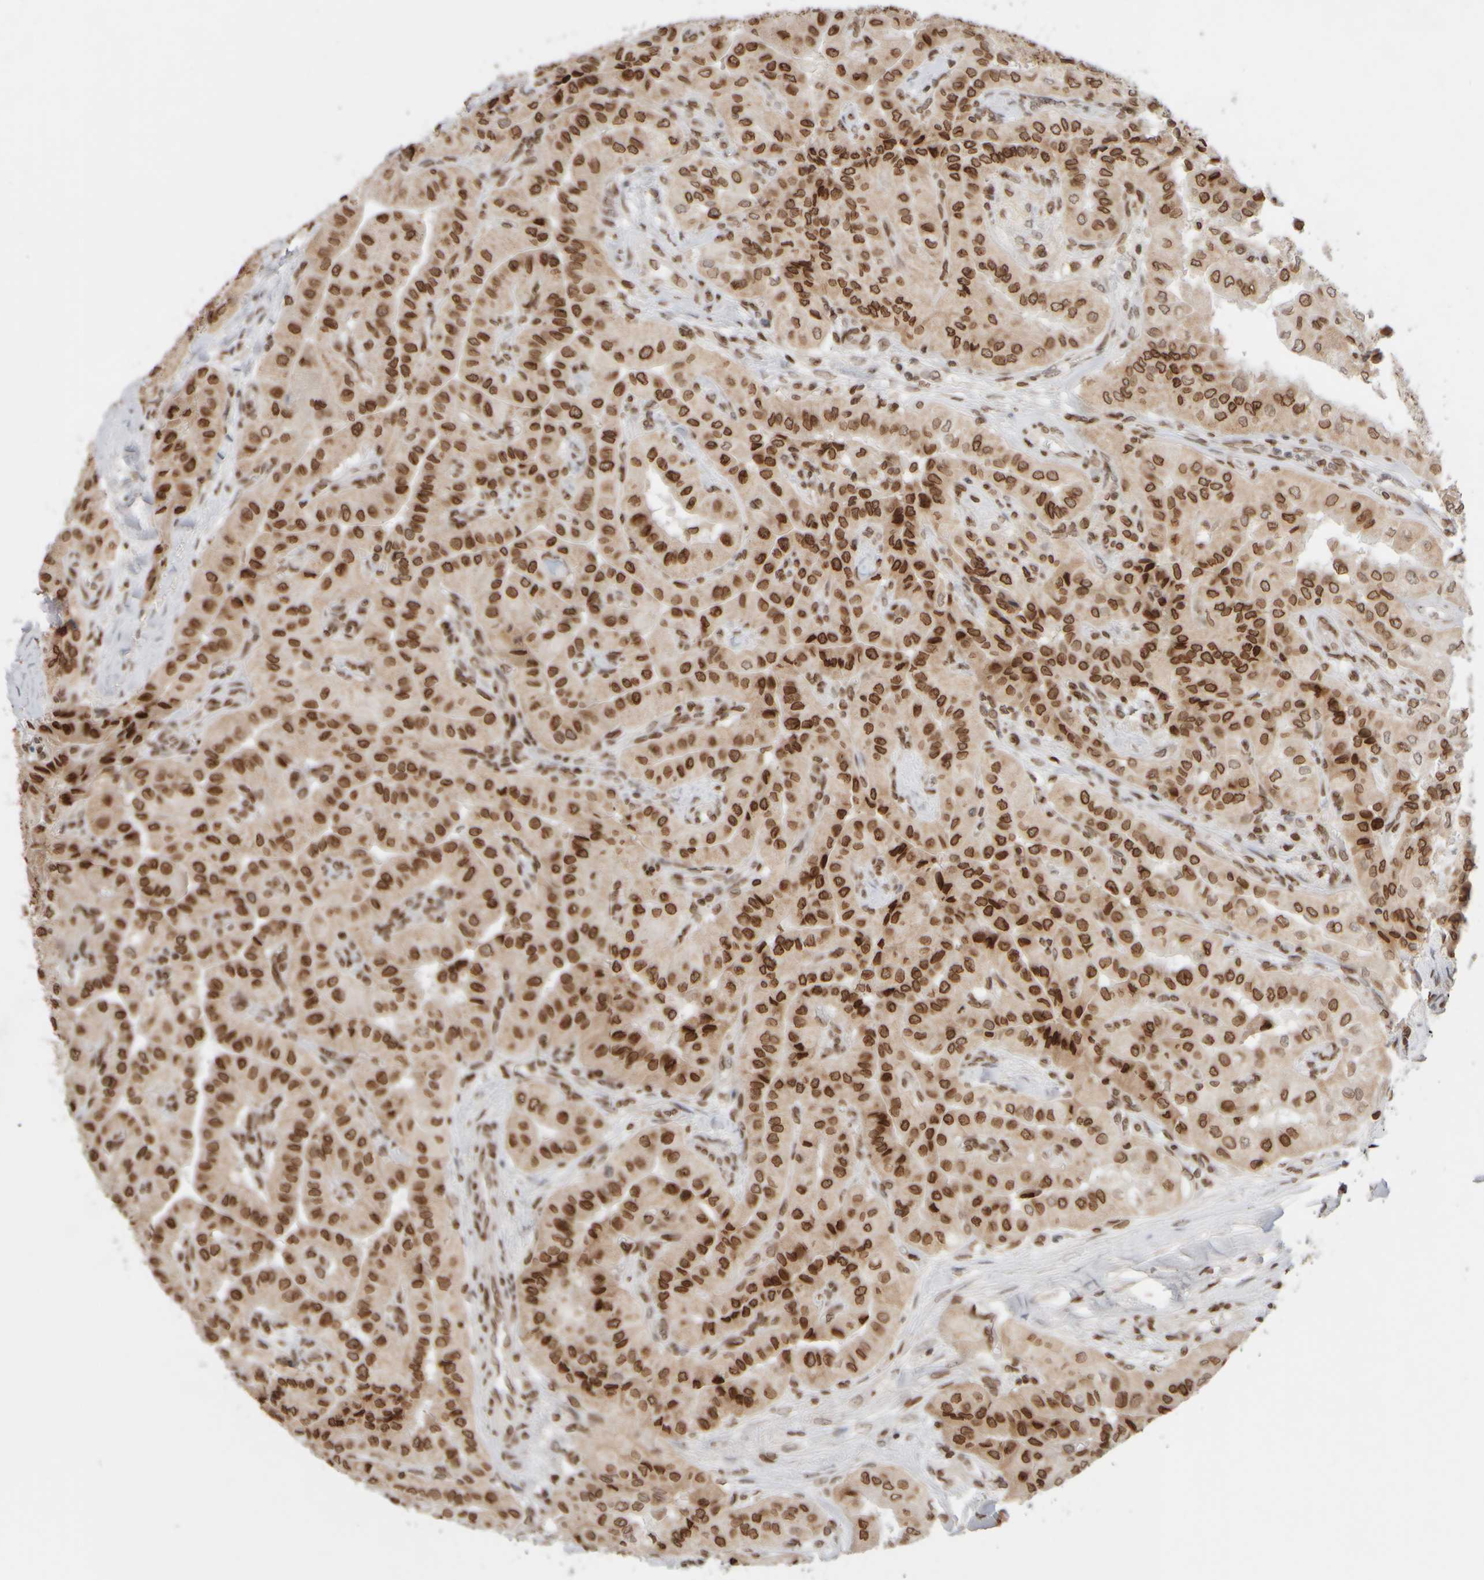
{"staining": {"intensity": "strong", "quantity": ">75%", "location": "nuclear"}, "tissue": "thyroid cancer", "cell_type": "Tumor cells", "image_type": "cancer", "snomed": [{"axis": "morphology", "description": "Papillary adenocarcinoma, NOS"}, {"axis": "topography", "description": "Thyroid gland"}], "caption": "Protein analysis of thyroid cancer tissue displays strong nuclear positivity in approximately >75% of tumor cells. (brown staining indicates protein expression, while blue staining denotes nuclei).", "gene": "ZC3HC1", "patient": {"sex": "female", "age": 59}}